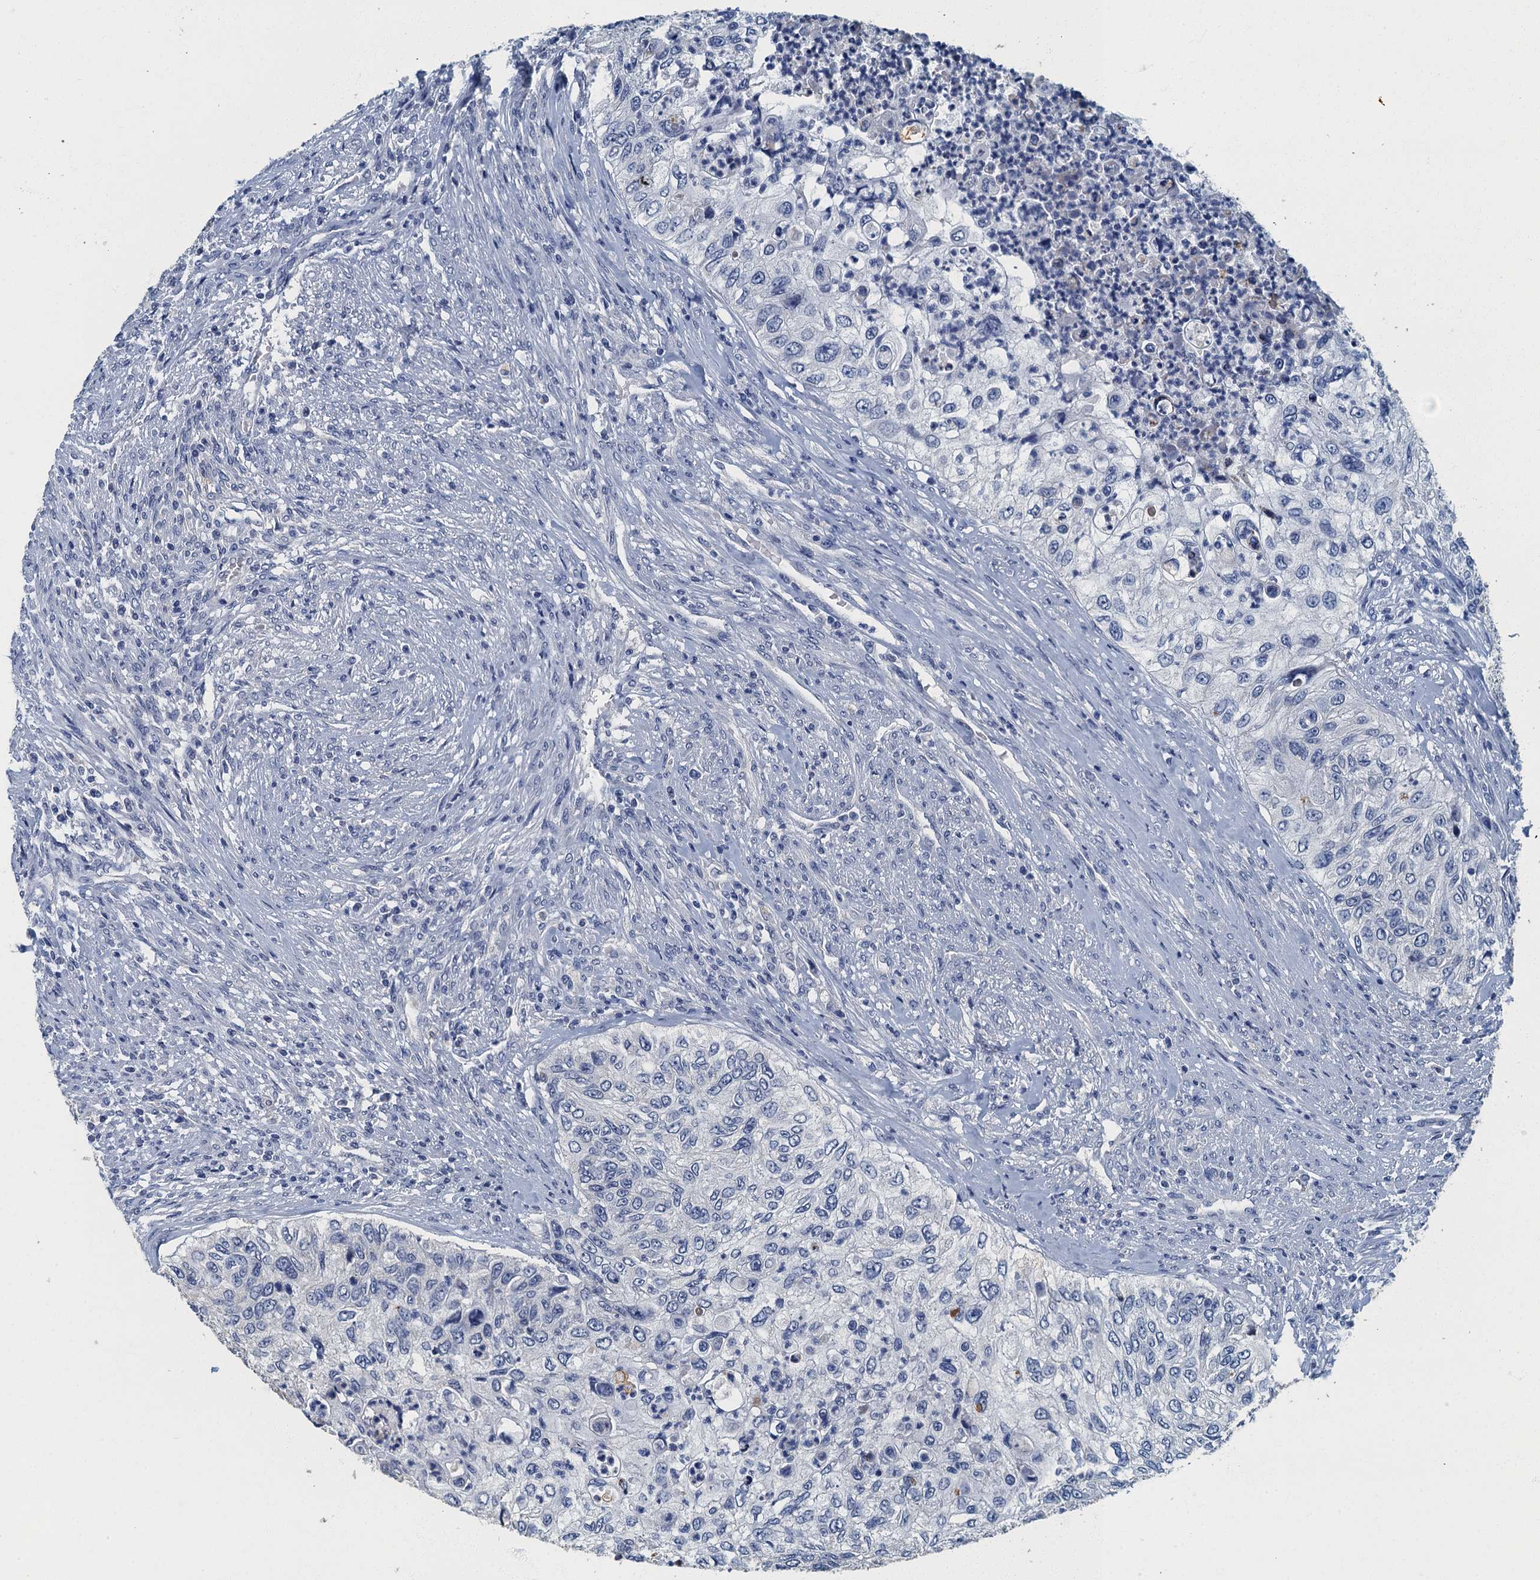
{"staining": {"intensity": "negative", "quantity": "none", "location": "none"}, "tissue": "urothelial cancer", "cell_type": "Tumor cells", "image_type": "cancer", "snomed": [{"axis": "morphology", "description": "Urothelial carcinoma, High grade"}, {"axis": "topography", "description": "Urinary bladder"}], "caption": "An image of human urothelial carcinoma (high-grade) is negative for staining in tumor cells.", "gene": "GADL1", "patient": {"sex": "female", "age": 60}}